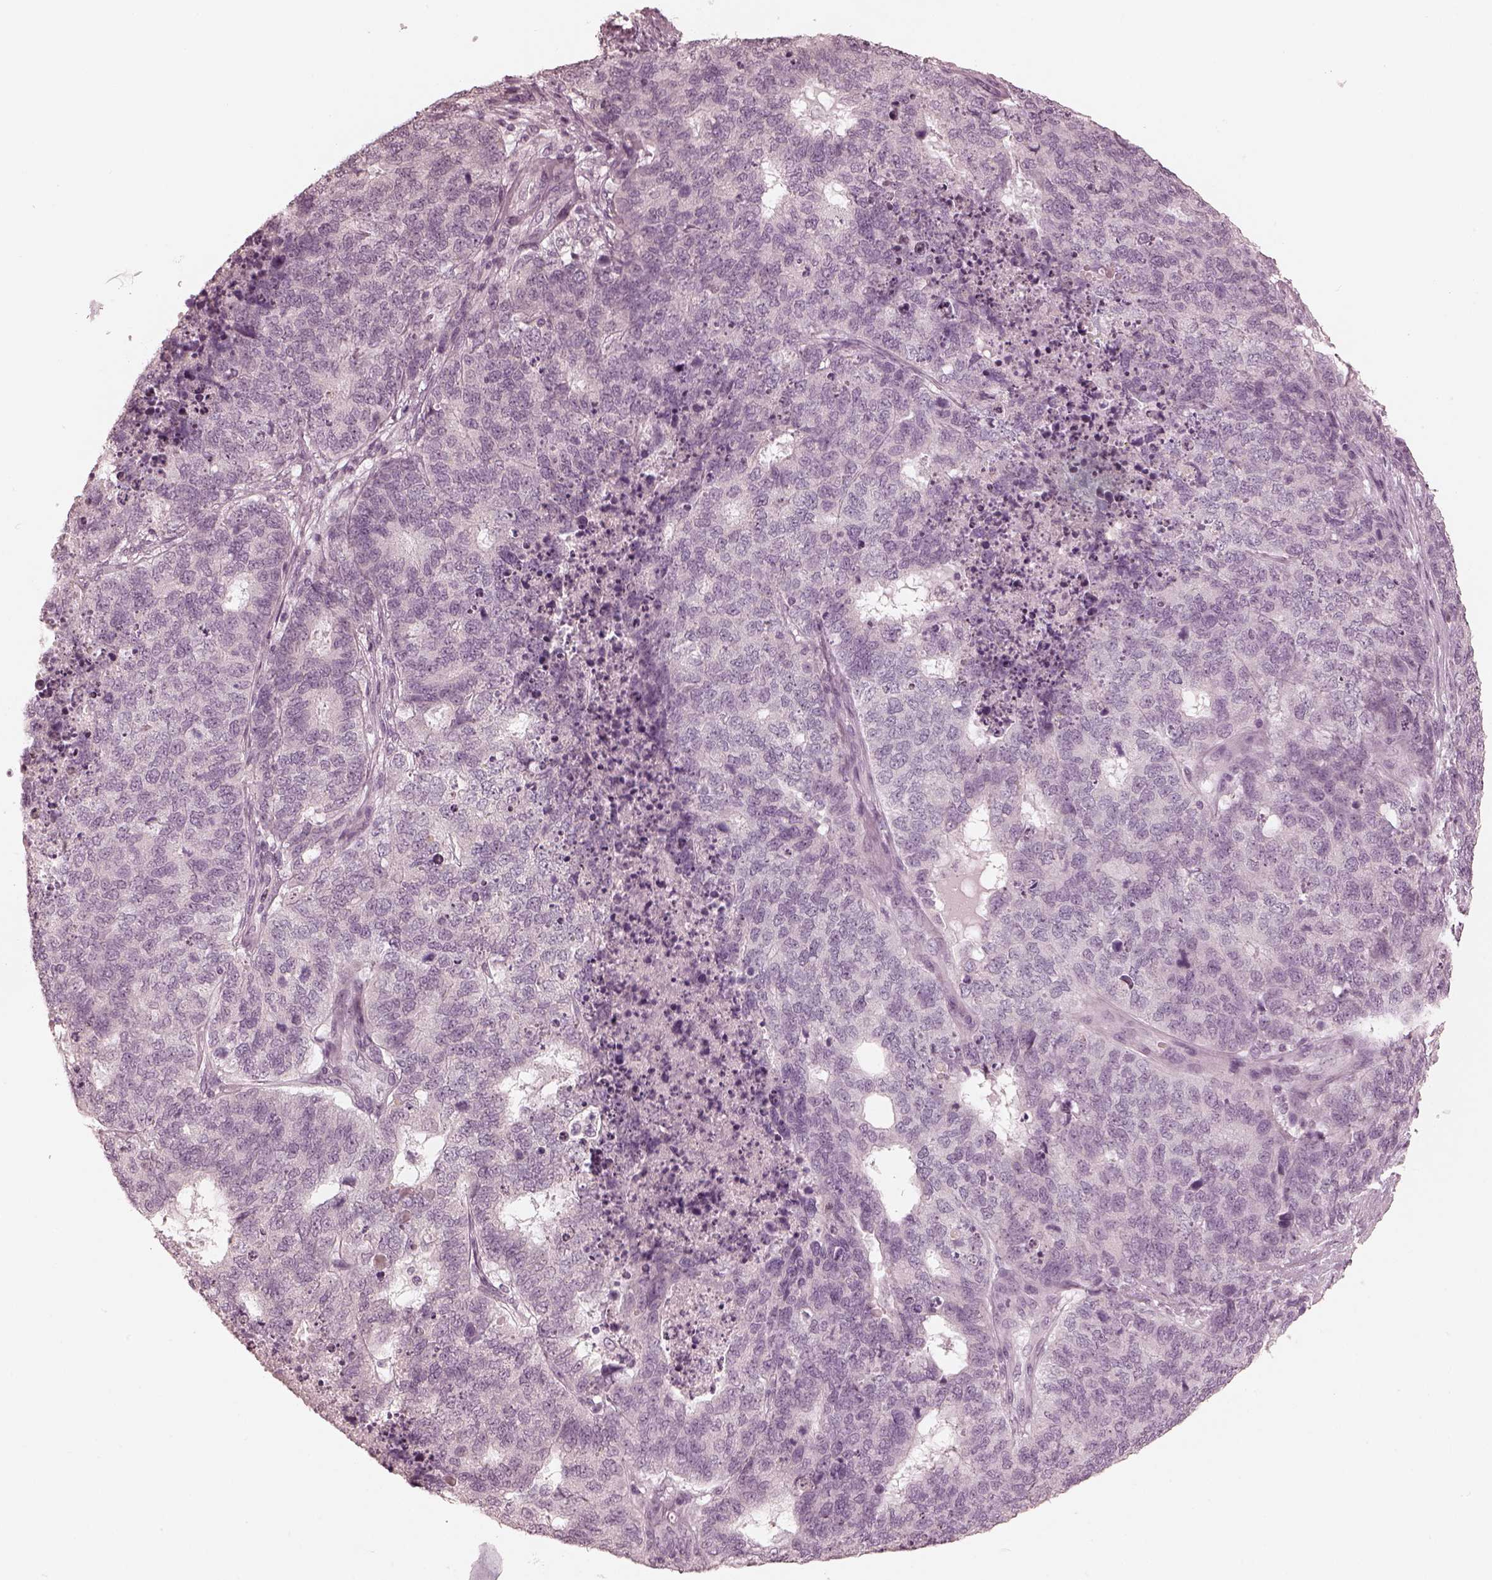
{"staining": {"intensity": "negative", "quantity": "none", "location": "none"}, "tissue": "cervical cancer", "cell_type": "Tumor cells", "image_type": "cancer", "snomed": [{"axis": "morphology", "description": "Squamous cell carcinoma, NOS"}, {"axis": "topography", "description": "Cervix"}], "caption": "Tumor cells are negative for protein expression in human squamous cell carcinoma (cervical). (Stains: DAB IHC with hematoxylin counter stain, Microscopy: brightfield microscopy at high magnification).", "gene": "CALR3", "patient": {"sex": "female", "age": 63}}